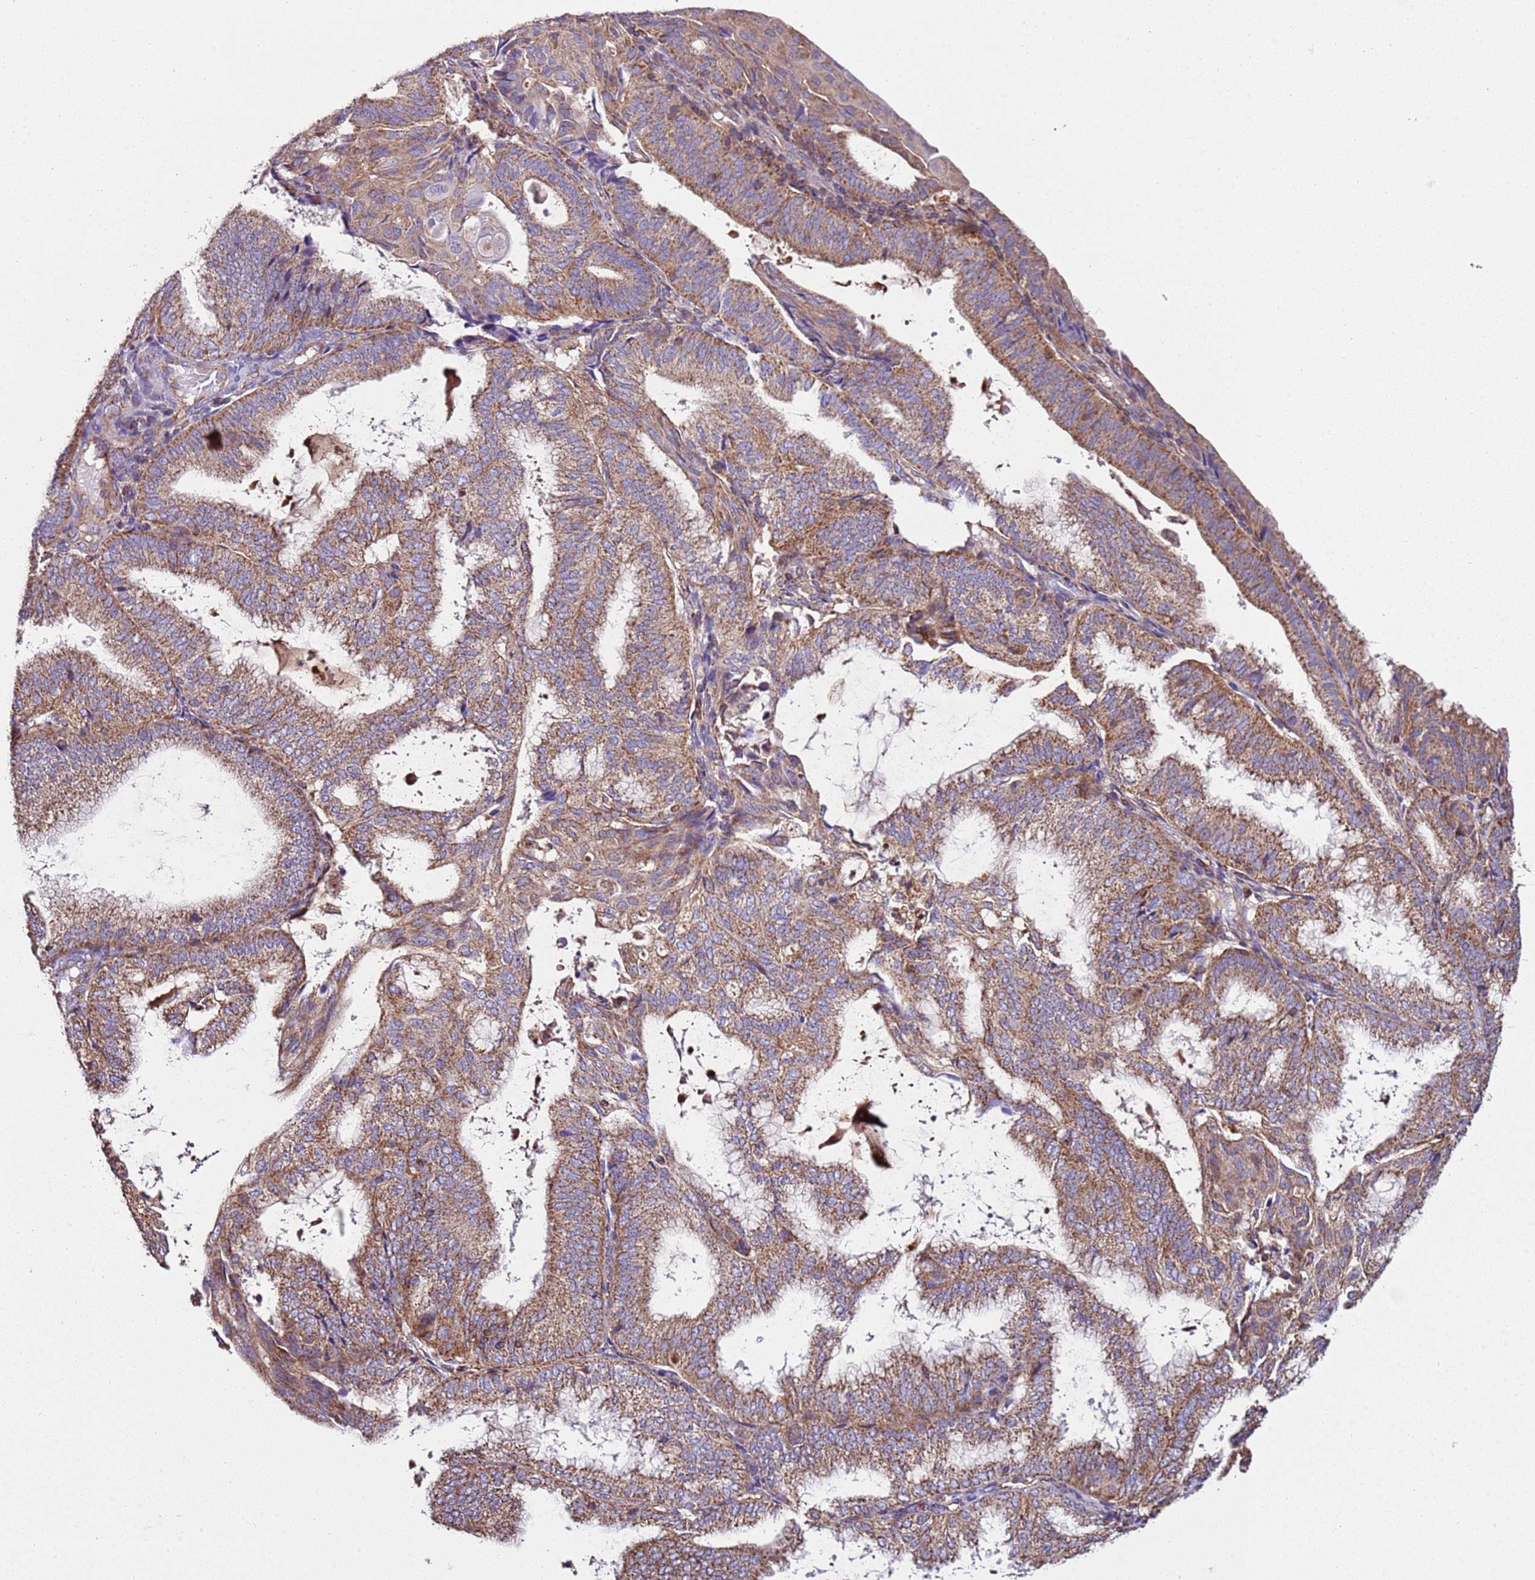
{"staining": {"intensity": "moderate", "quantity": ">75%", "location": "cytoplasmic/membranous"}, "tissue": "endometrial cancer", "cell_type": "Tumor cells", "image_type": "cancer", "snomed": [{"axis": "morphology", "description": "Adenocarcinoma, NOS"}, {"axis": "topography", "description": "Endometrium"}], "caption": "Protein staining displays moderate cytoplasmic/membranous staining in about >75% of tumor cells in endometrial adenocarcinoma. (DAB (3,3'-diaminobenzidine) IHC, brown staining for protein, blue staining for nuclei).", "gene": "RMND5A", "patient": {"sex": "female", "age": 49}}